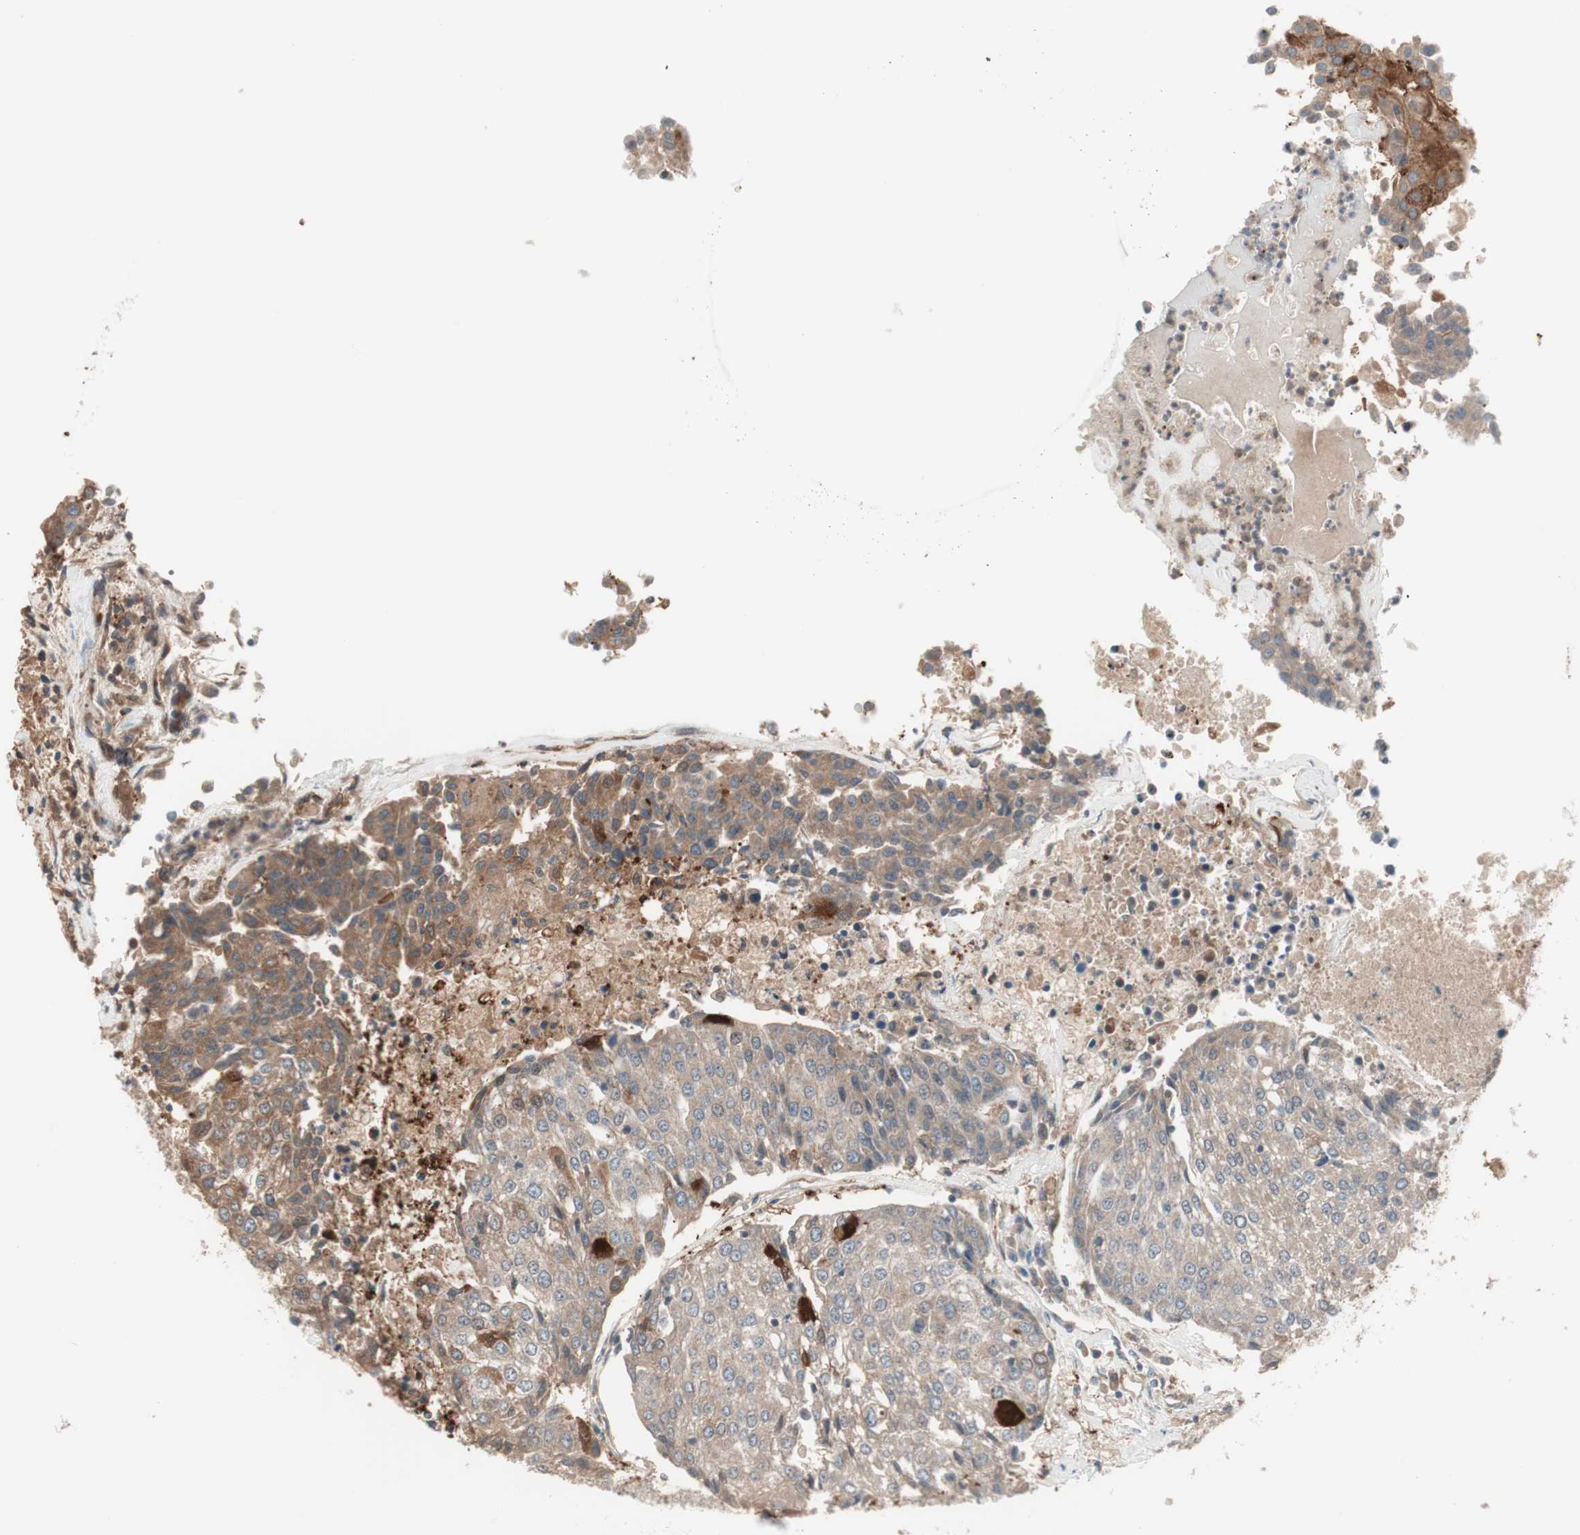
{"staining": {"intensity": "moderate", "quantity": ">75%", "location": "cytoplasmic/membranous"}, "tissue": "urothelial cancer", "cell_type": "Tumor cells", "image_type": "cancer", "snomed": [{"axis": "morphology", "description": "Urothelial carcinoma, High grade"}, {"axis": "topography", "description": "Urinary bladder"}], "caption": "Protein staining of urothelial cancer tissue shows moderate cytoplasmic/membranous expression in approximately >75% of tumor cells.", "gene": "STAB1", "patient": {"sex": "female", "age": 85}}